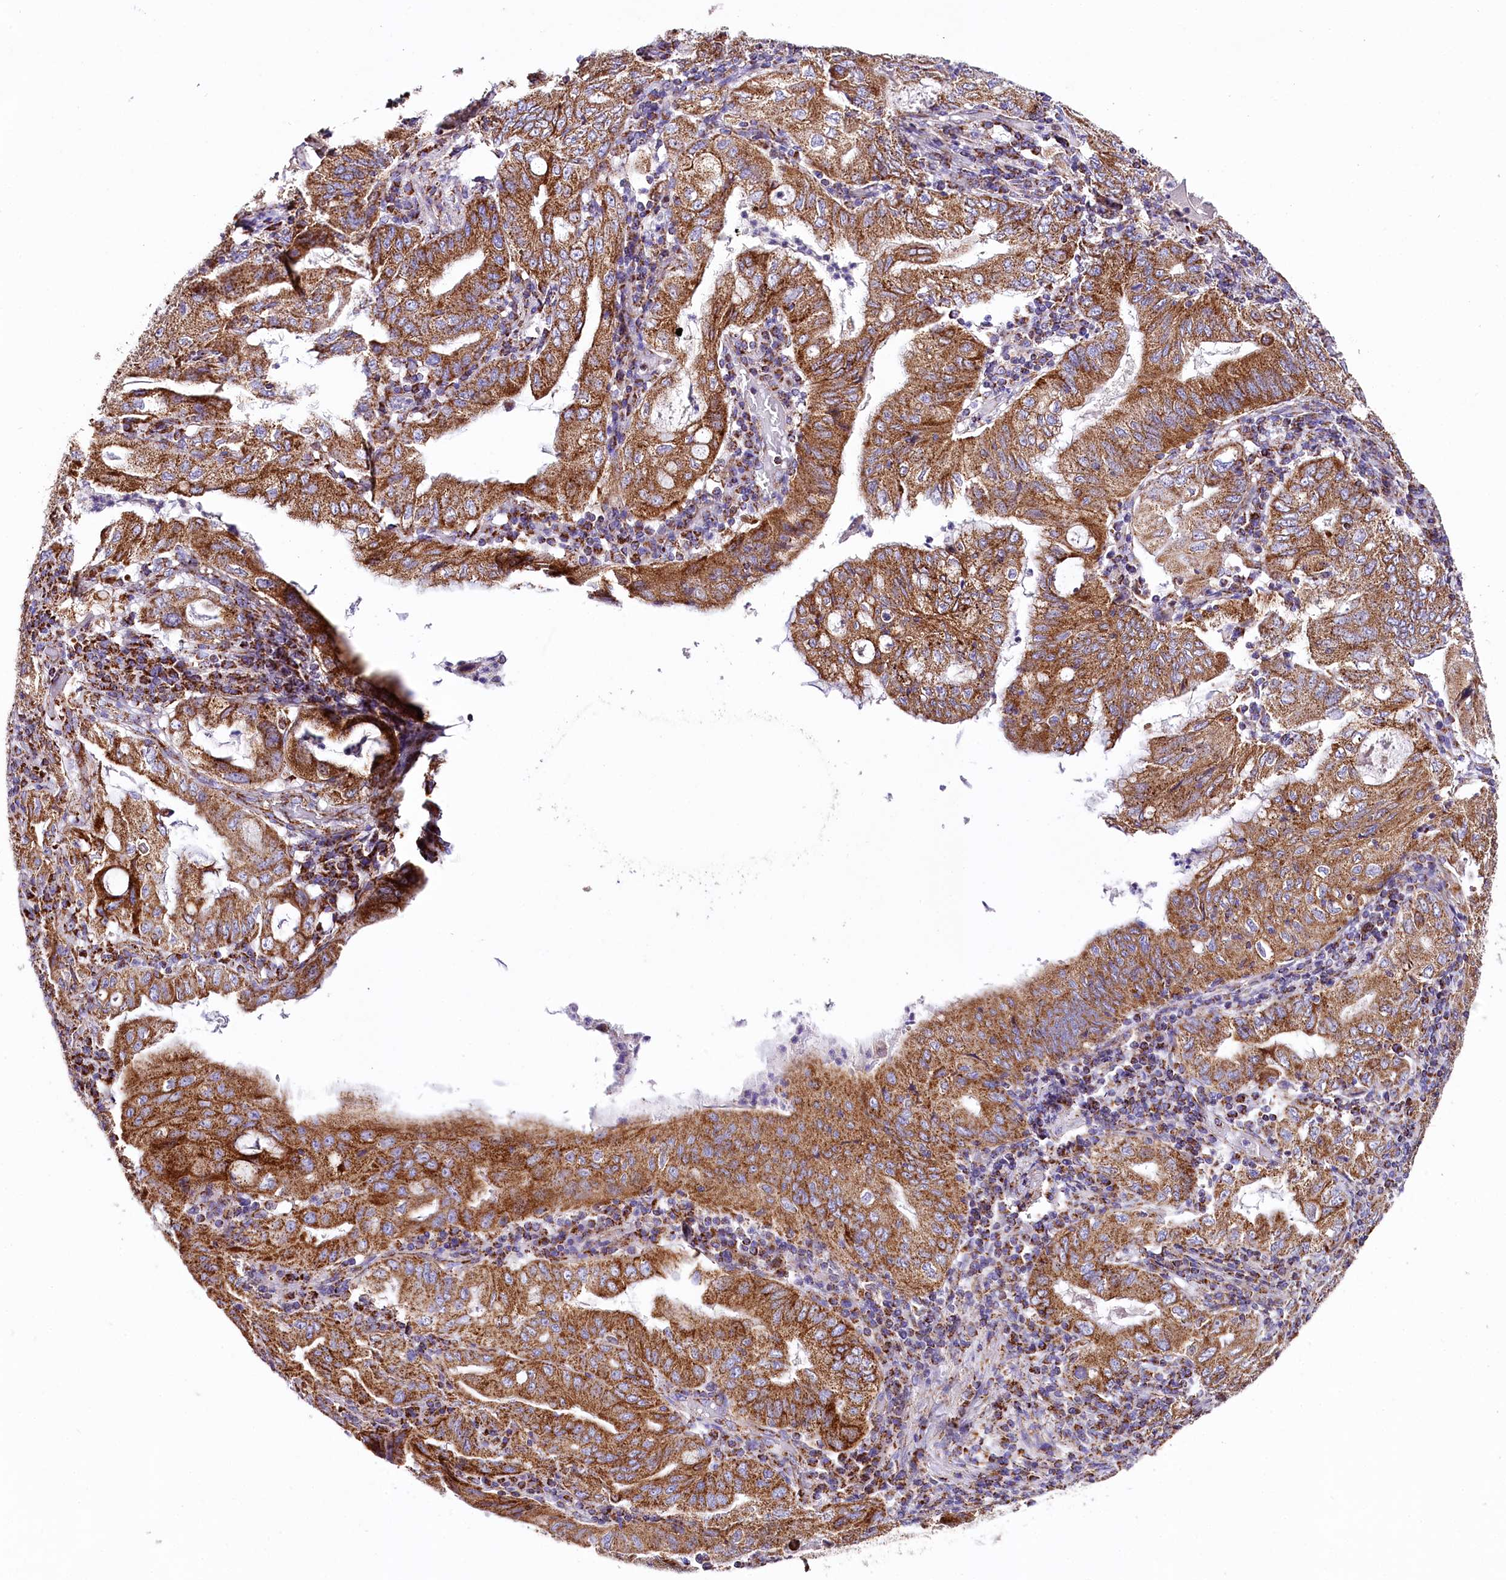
{"staining": {"intensity": "strong", "quantity": ">75%", "location": "cytoplasmic/membranous"}, "tissue": "stomach cancer", "cell_type": "Tumor cells", "image_type": "cancer", "snomed": [{"axis": "morphology", "description": "Normal tissue, NOS"}, {"axis": "morphology", "description": "Adenocarcinoma, NOS"}, {"axis": "topography", "description": "Esophagus"}, {"axis": "topography", "description": "Stomach, upper"}, {"axis": "topography", "description": "Peripheral nerve tissue"}], "caption": "High-power microscopy captured an immunohistochemistry (IHC) micrograph of stomach adenocarcinoma, revealing strong cytoplasmic/membranous positivity in about >75% of tumor cells. (DAB (3,3'-diaminobenzidine) IHC, brown staining for protein, blue staining for nuclei).", "gene": "APLP2", "patient": {"sex": "male", "age": 62}}